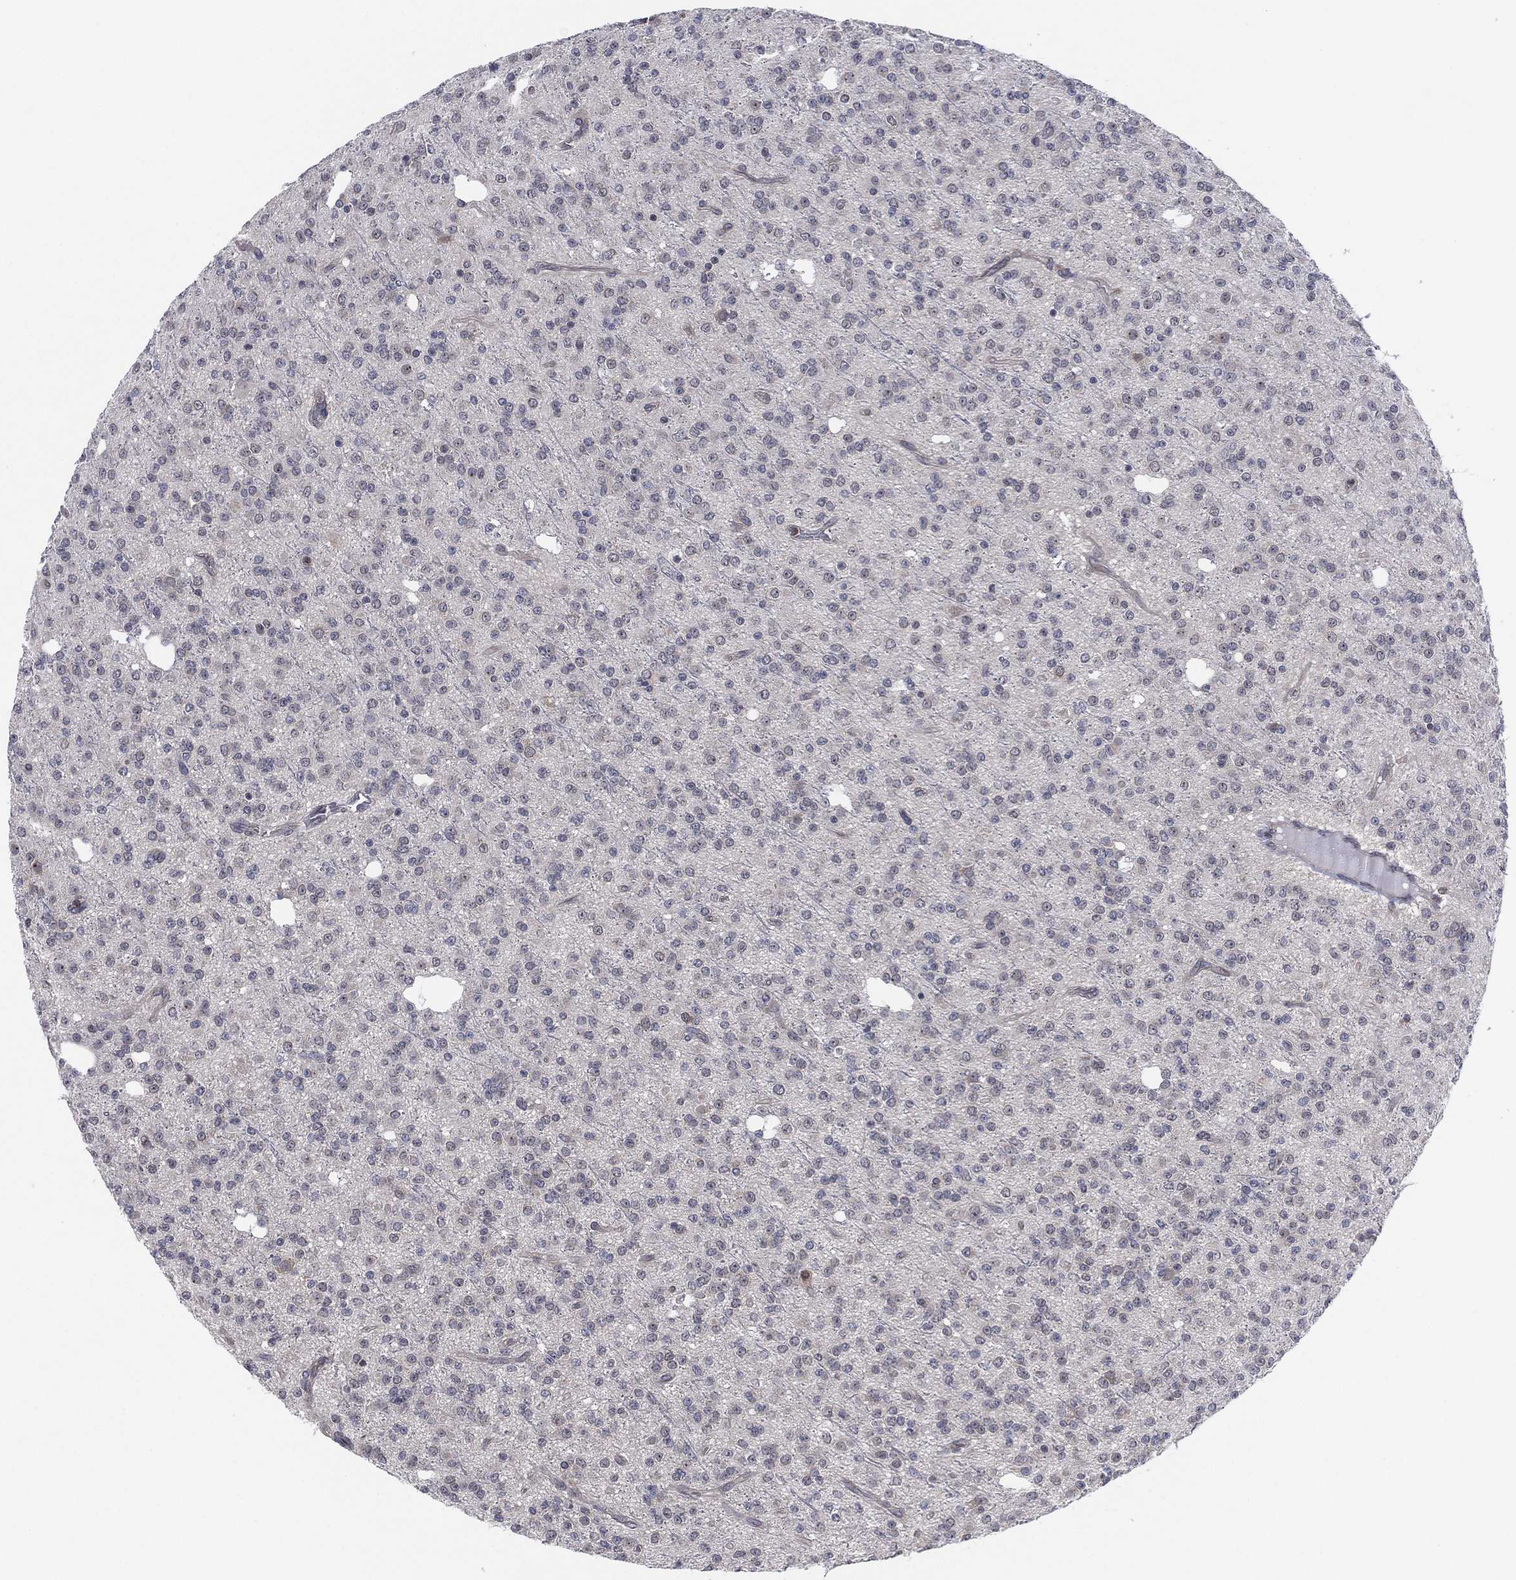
{"staining": {"intensity": "negative", "quantity": "none", "location": "none"}, "tissue": "glioma", "cell_type": "Tumor cells", "image_type": "cancer", "snomed": [{"axis": "morphology", "description": "Glioma, malignant, Low grade"}, {"axis": "topography", "description": "Brain"}], "caption": "Immunohistochemistry (IHC) micrograph of human malignant glioma (low-grade) stained for a protein (brown), which reveals no positivity in tumor cells.", "gene": "TMCO1", "patient": {"sex": "male", "age": 27}}